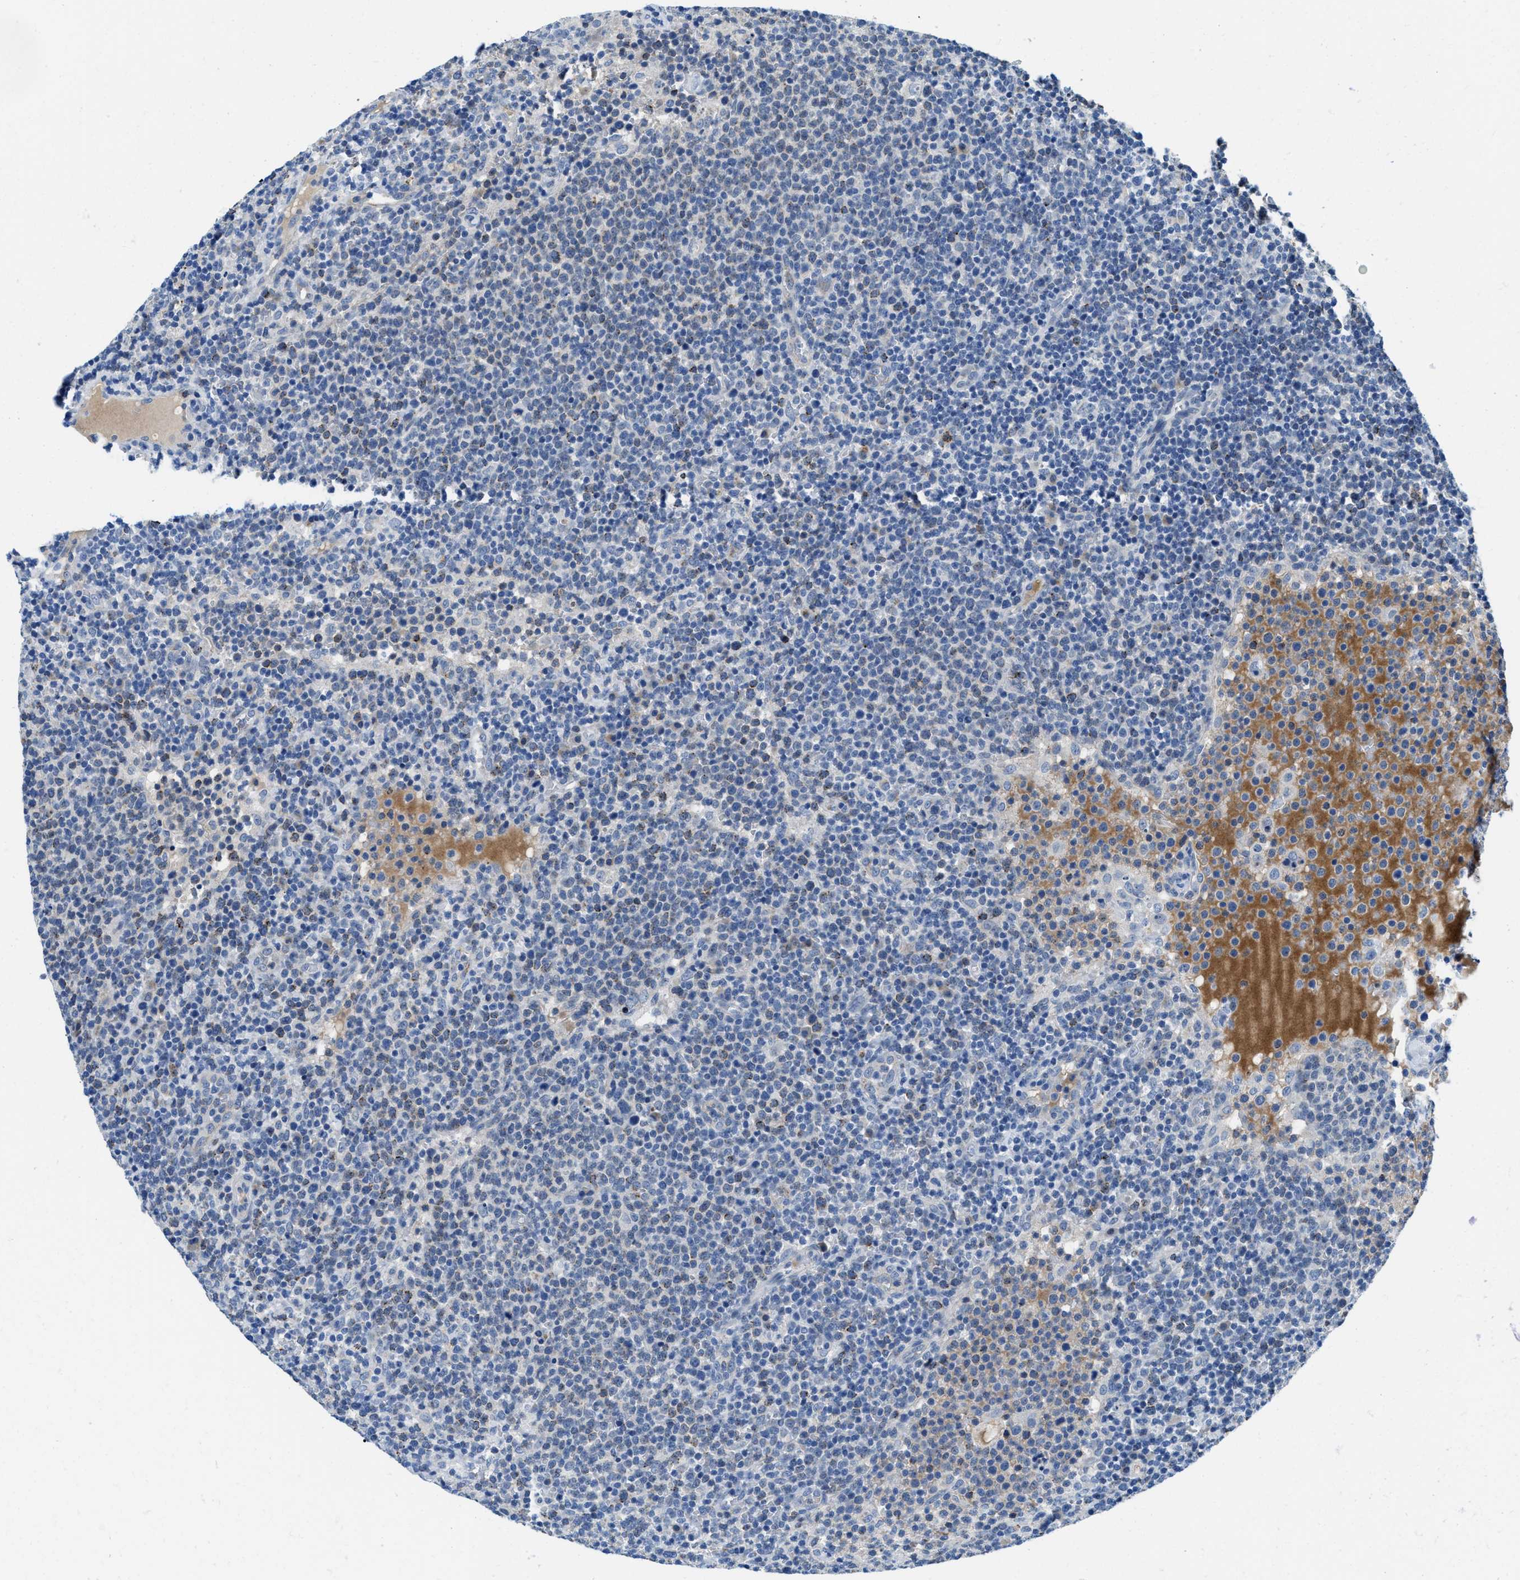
{"staining": {"intensity": "negative", "quantity": "none", "location": "none"}, "tissue": "lymphoma", "cell_type": "Tumor cells", "image_type": "cancer", "snomed": [{"axis": "morphology", "description": "Malignant lymphoma, non-Hodgkin's type, High grade"}, {"axis": "topography", "description": "Lymph node"}], "caption": "Lymphoma stained for a protein using IHC shows no expression tumor cells.", "gene": "TSPAN3", "patient": {"sex": "male", "age": 61}}